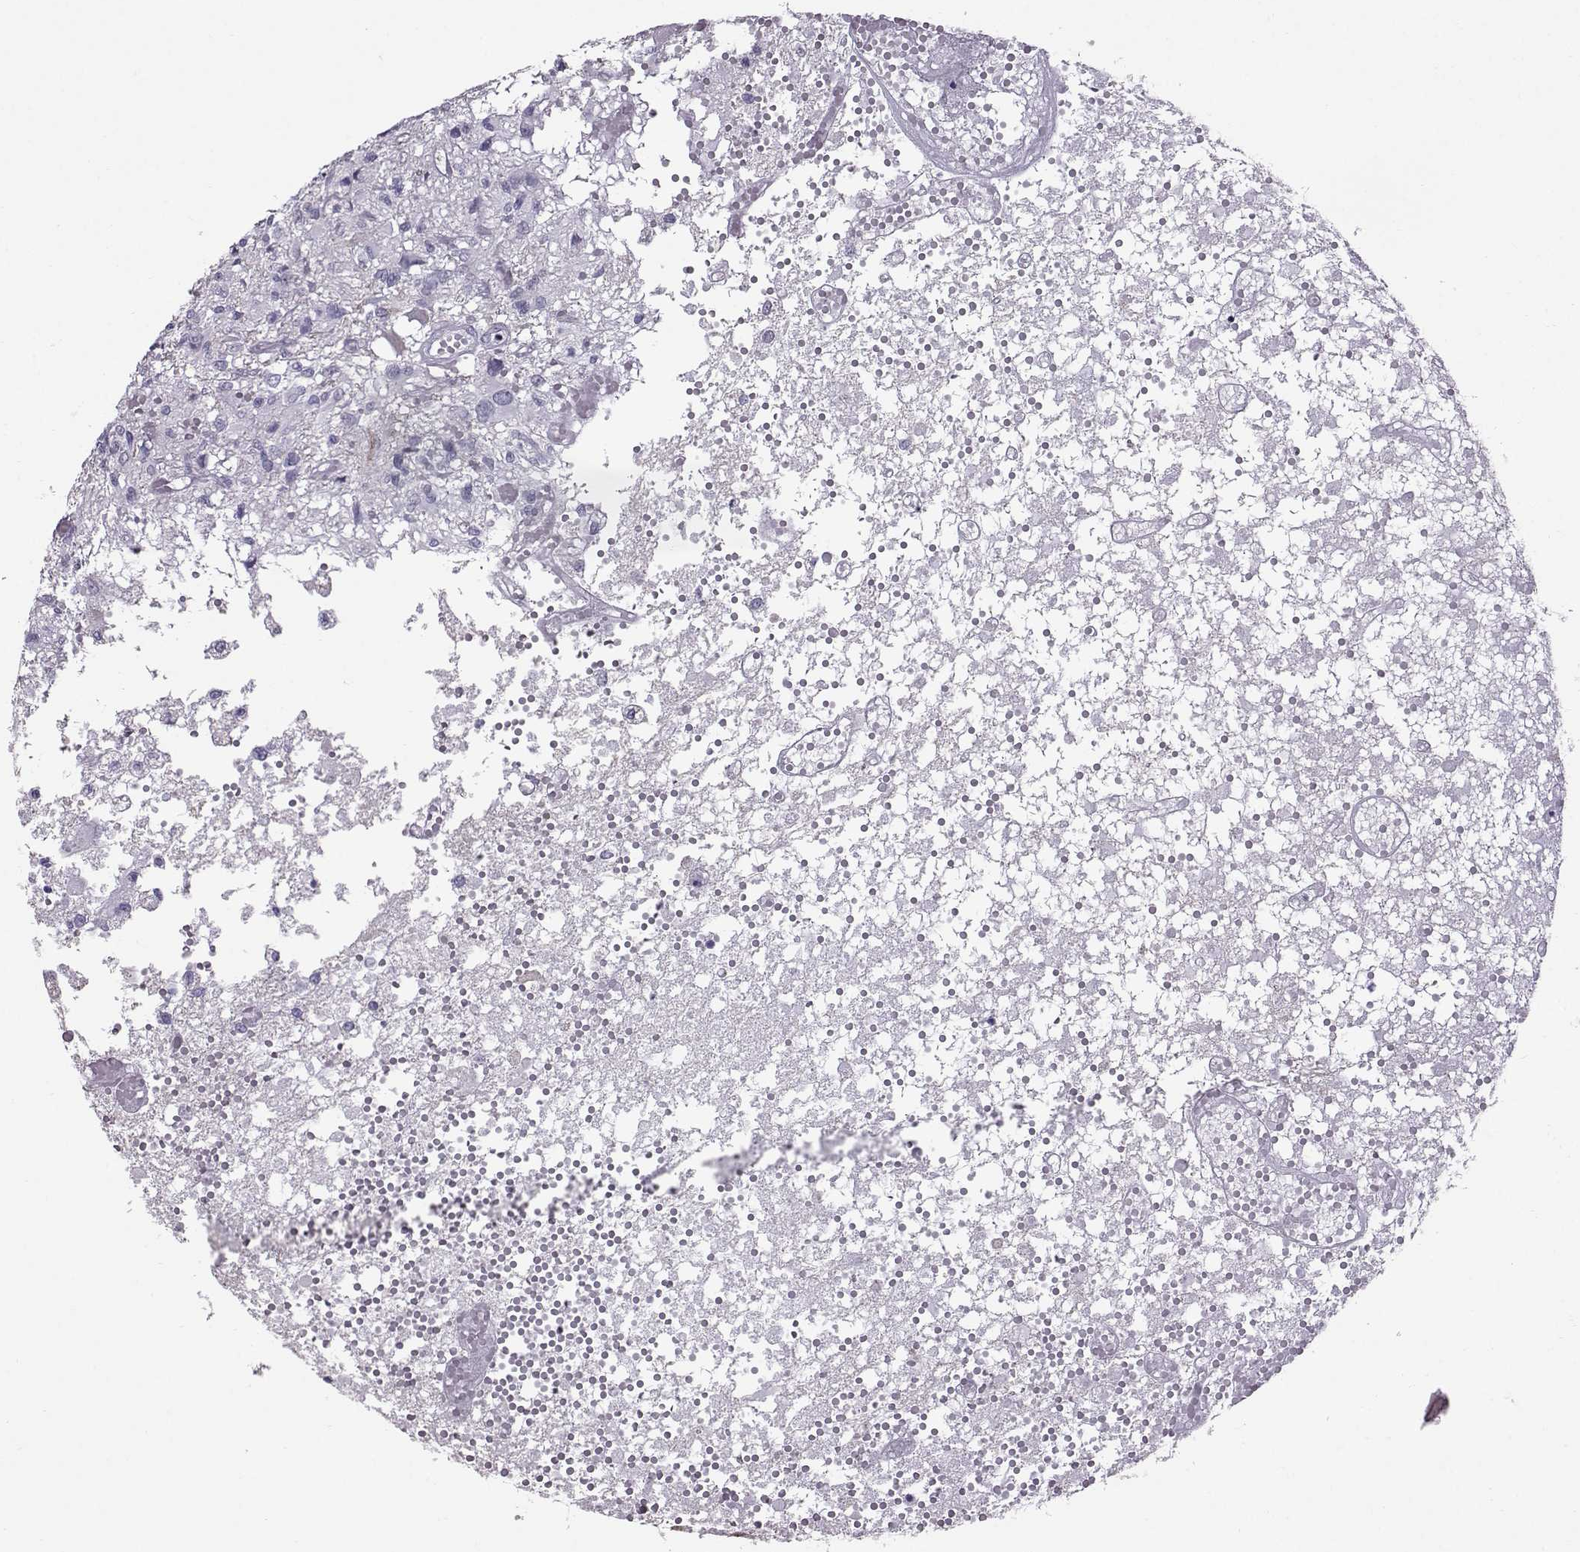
{"staining": {"intensity": "negative", "quantity": "none", "location": "none"}, "tissue": "glioma", "cell_type": "Tumor cells", "image_type": "cancer", "snomed": [{"axis": "morphology", "description": "Glioma, malignant, High grade"}, {"axis": "topography", "description": "Brain"}], "caption": "This is an IHC image of glioma. There is no expression in tumor cells.", "gene": "DMRT3", "patient": {"sex": "female", "age": 63}}